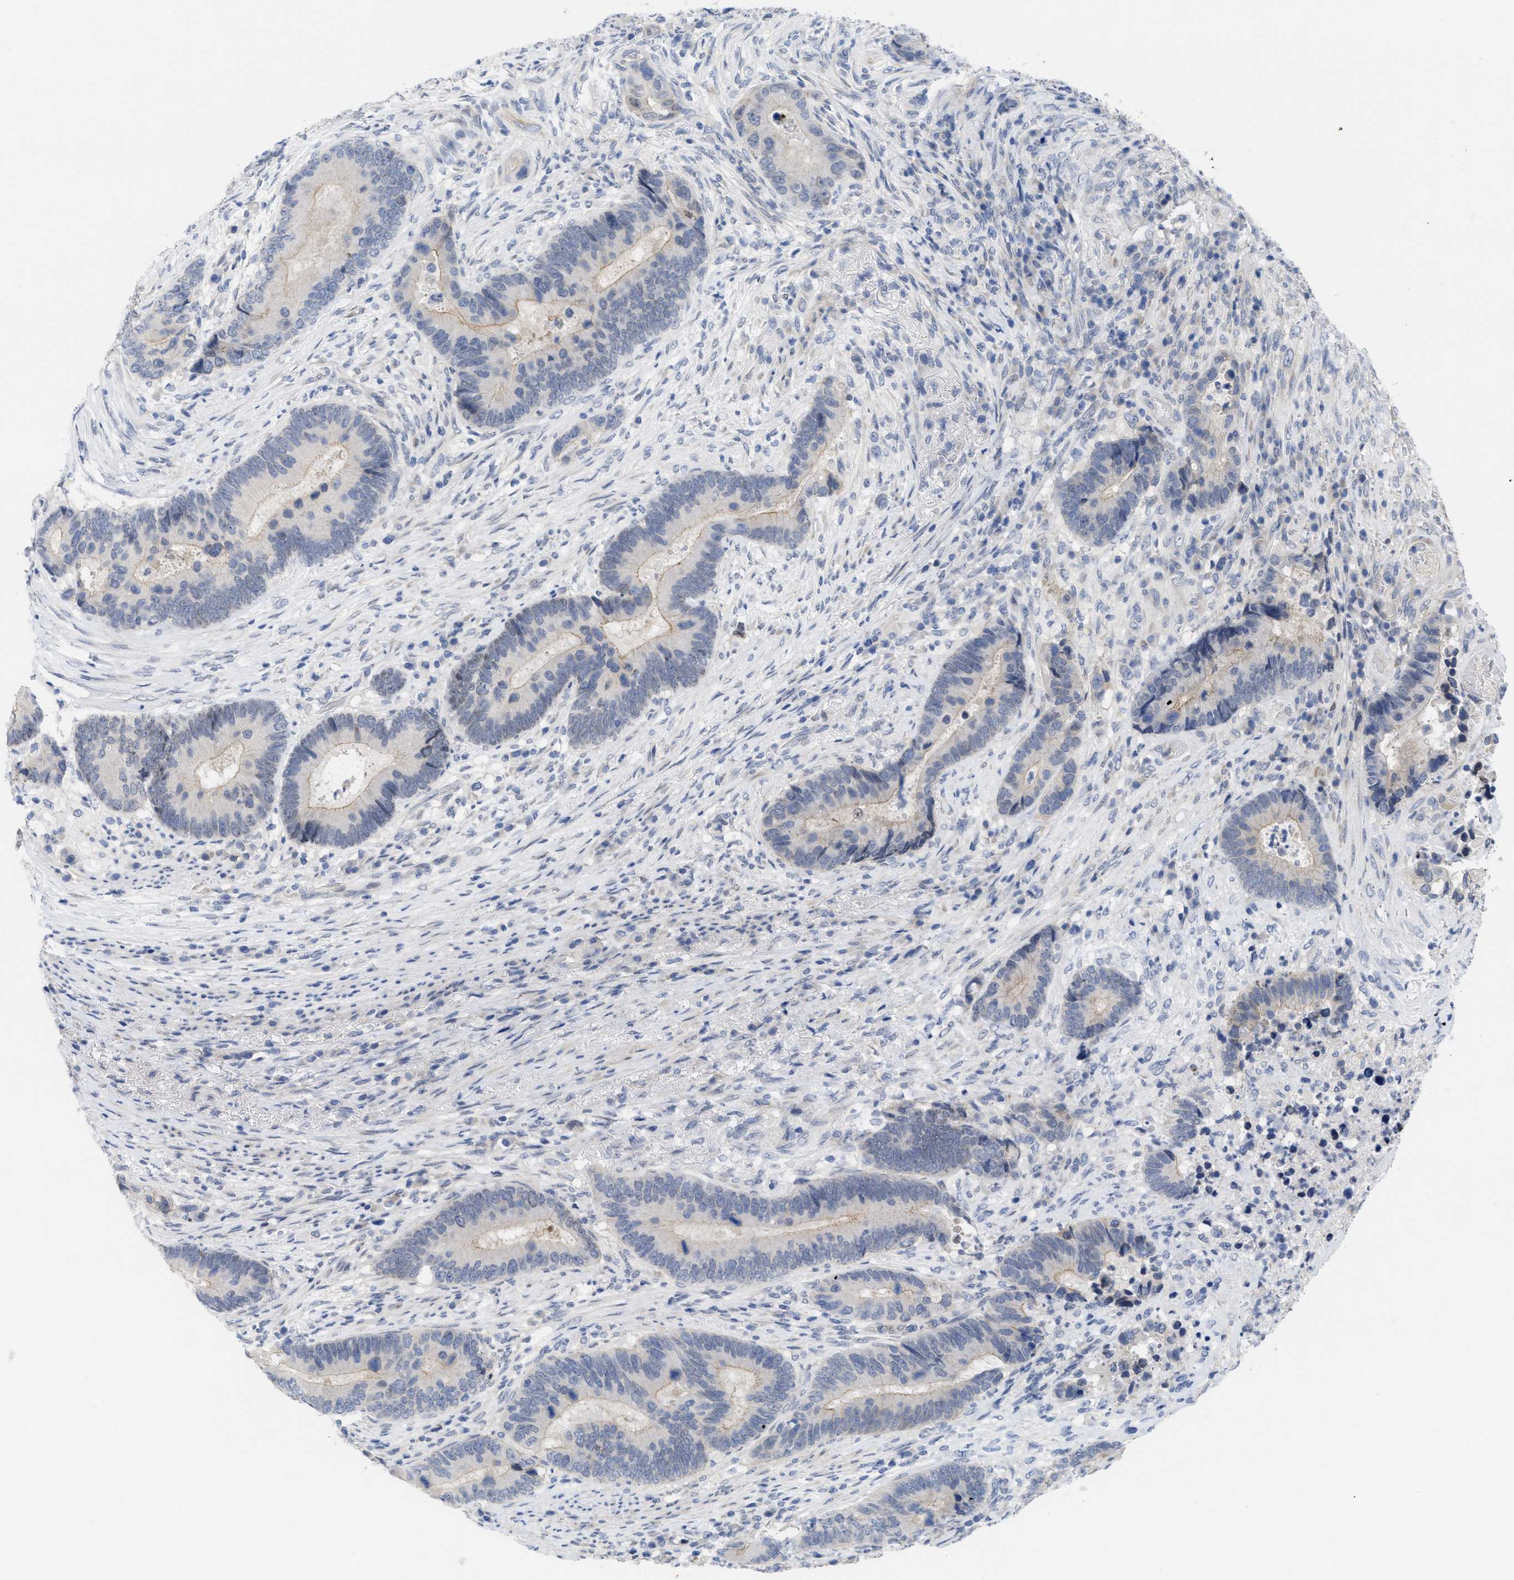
{"staining": {"intensity": "weak", "quantity": "25%-75%", "location": "cytoplasmic/membranous"}, "tissue": "colorectal cancer", "cell_type": "Tumor cells", "image_type": "cancer", "snomed": [{"axis": "morphology", "description": "Adenocarcinoma, NOS"}, {"axis": "topography", "description": "Rectum"}], "caption": "A histopathology image of human colorectal cancer (adenocarcinoma) stained for a protein displays weak cytoplasmic/membranous brown staining in tumor cells.", "gene": "ACKR1", "patient": {"sex": "female", "age": 89}}